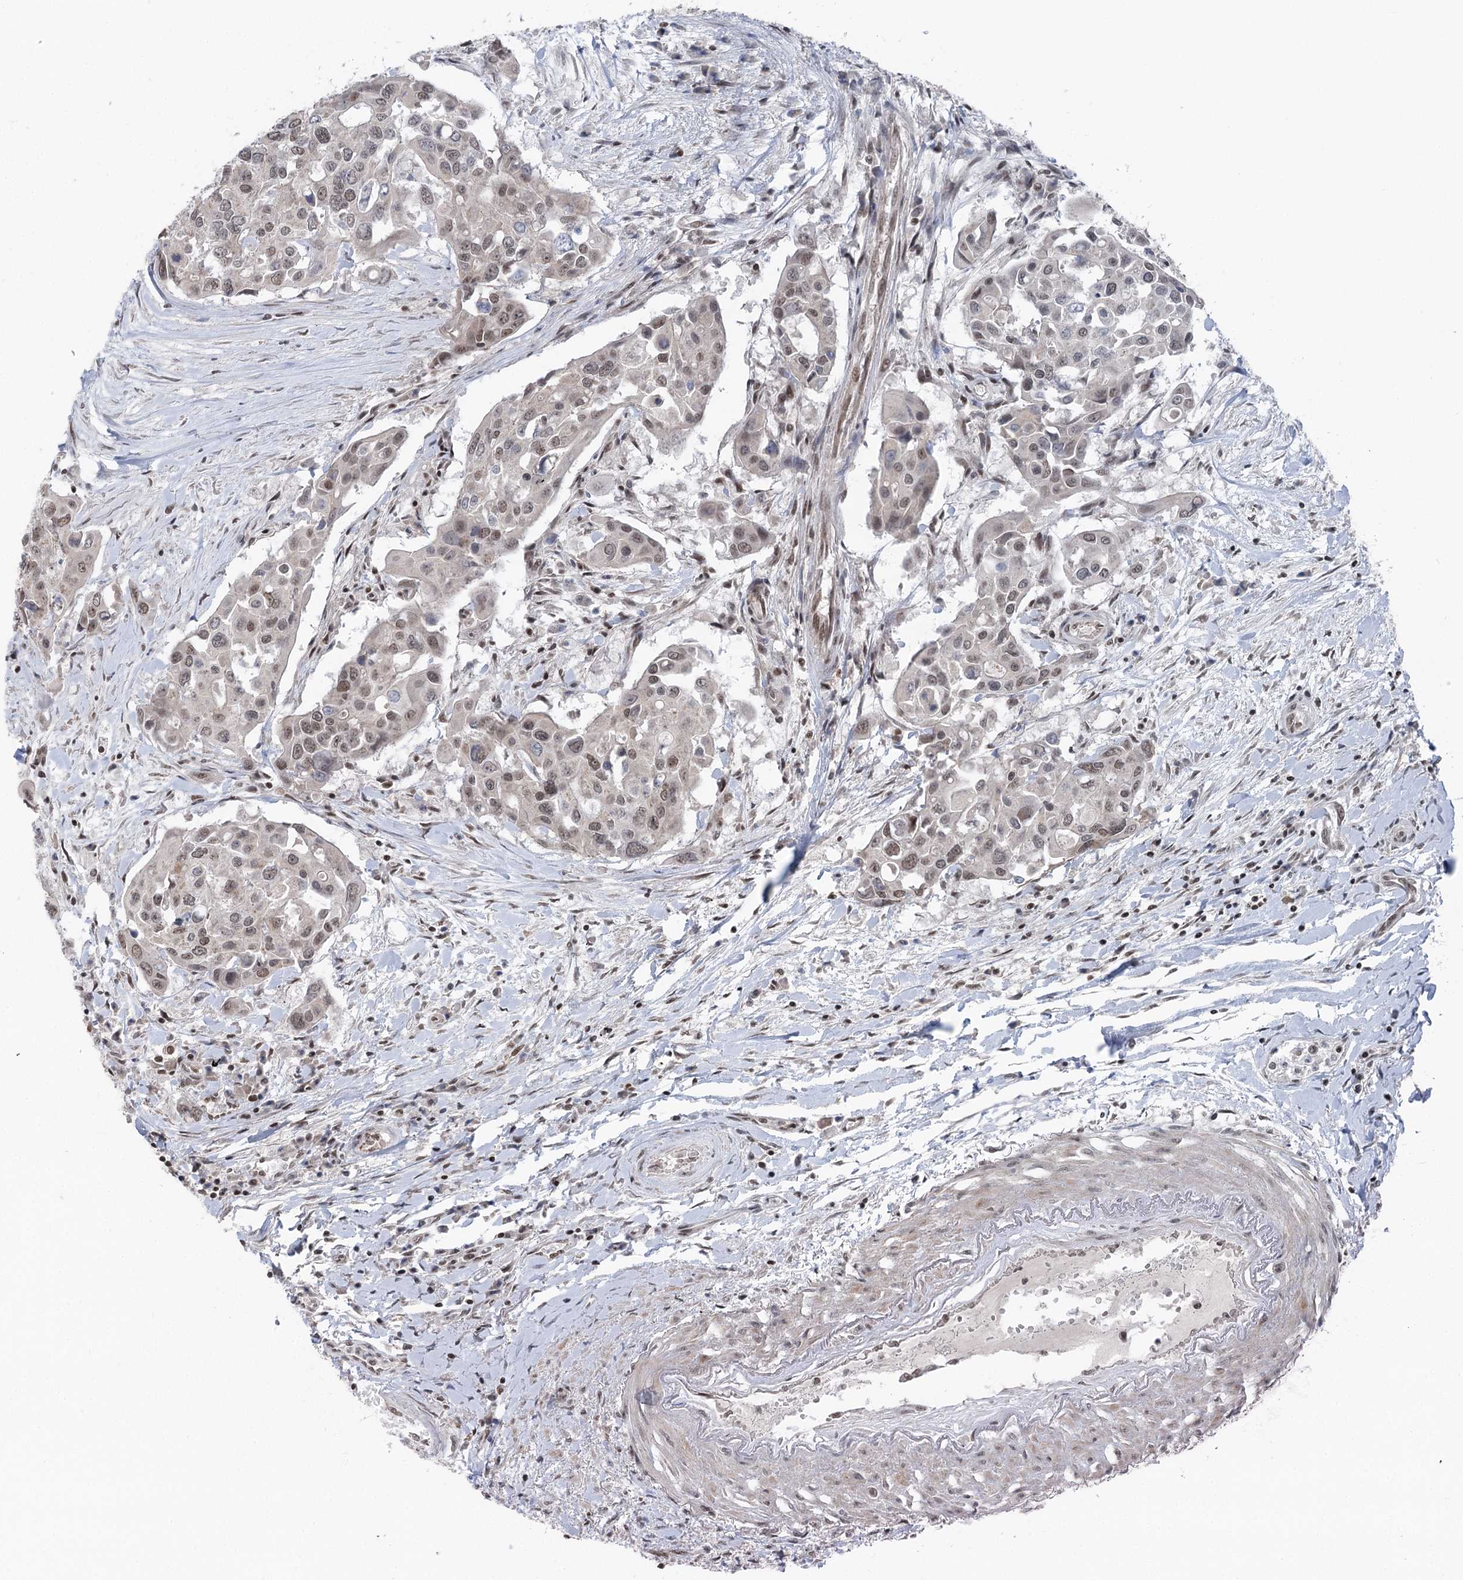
{"staining": {"intensity": "moderate", "quantity": ">75%", "location": "nuclear"}, "tissue": "colorectal cancer", "cell_type": "Tumor cells", "image_type": "cancer", "snomed": [{"axis": "morphology", "description": "Adenocarcinoma, NOS"}, {"axis": "topography", "description": "Colon"}], "caption": "Immunohistochemical staining of human adenocarcinoma (colorectal) displays medium levels of moderate nuclear protein positivity in about >75% of tumor cells.", "gene": "CGGBP1", "patient": {"sex": "male", "age": 77}}